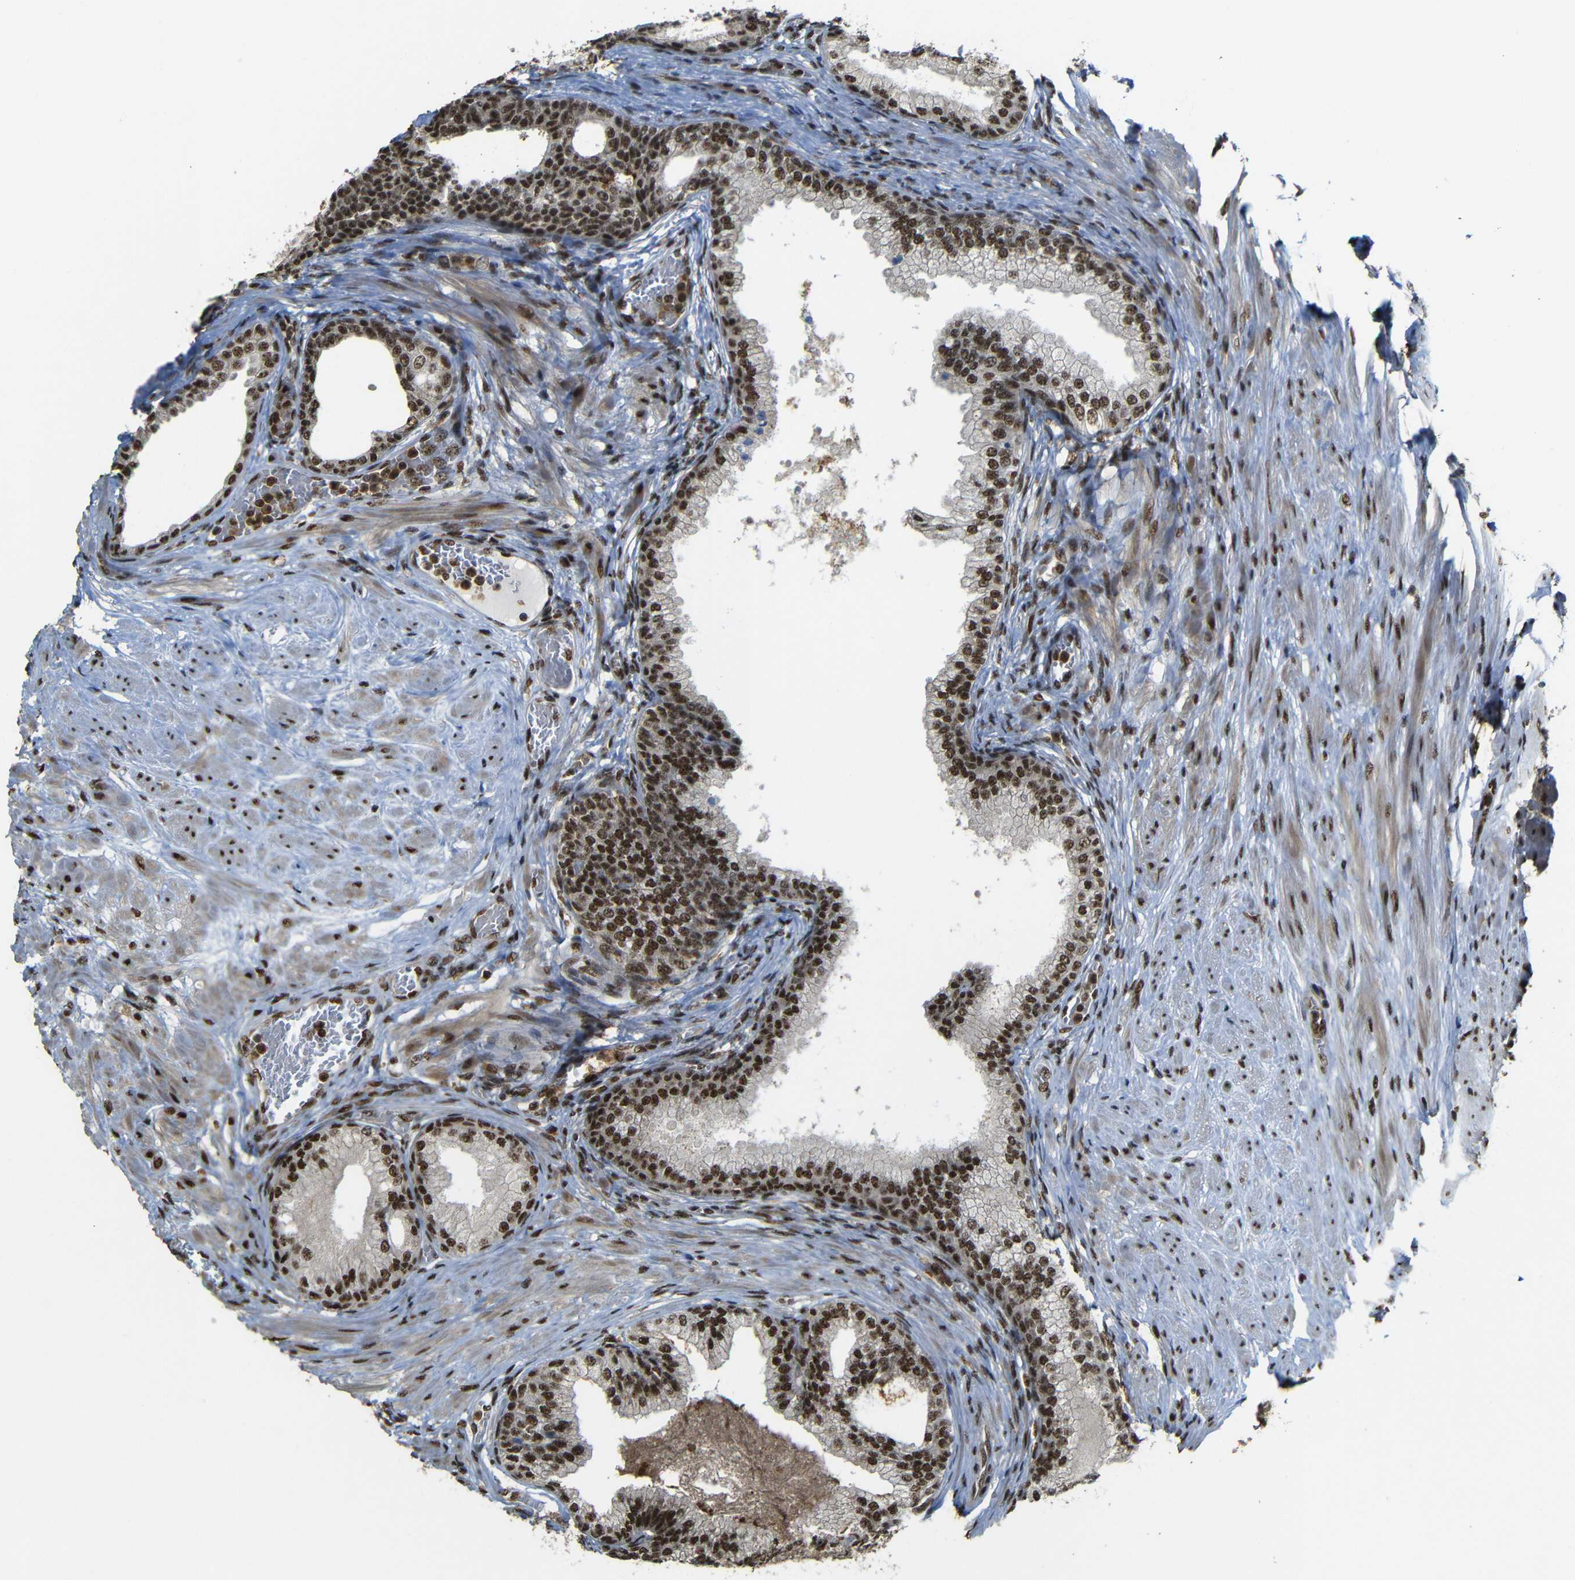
{"staining": {"intensity": "strong", "quantity": ">75%", "location": "cytoplasmic/membranous,nuclear"}, "tissue": "prostate", "cell_type": "Glandular cells", "image_type": "normal", "snomed": [{"axis": "morphology", "description": "Normal tissue, NOS"}, {"axis": "morphology", "description": "Urothelial carcinoma, Low grade"}, {"axis": "topography", "description": "Urinary bladder"}, {"axis": "topography", "description": "Prostate"}], "caption": "Unremarkable prostate demonstrates strong cytoplasmic/membranous,nuclear staining in approximately >75% of glandular cells.", "gene": "TCF7L2", "patient": {"sex": "male", "age": 60}}